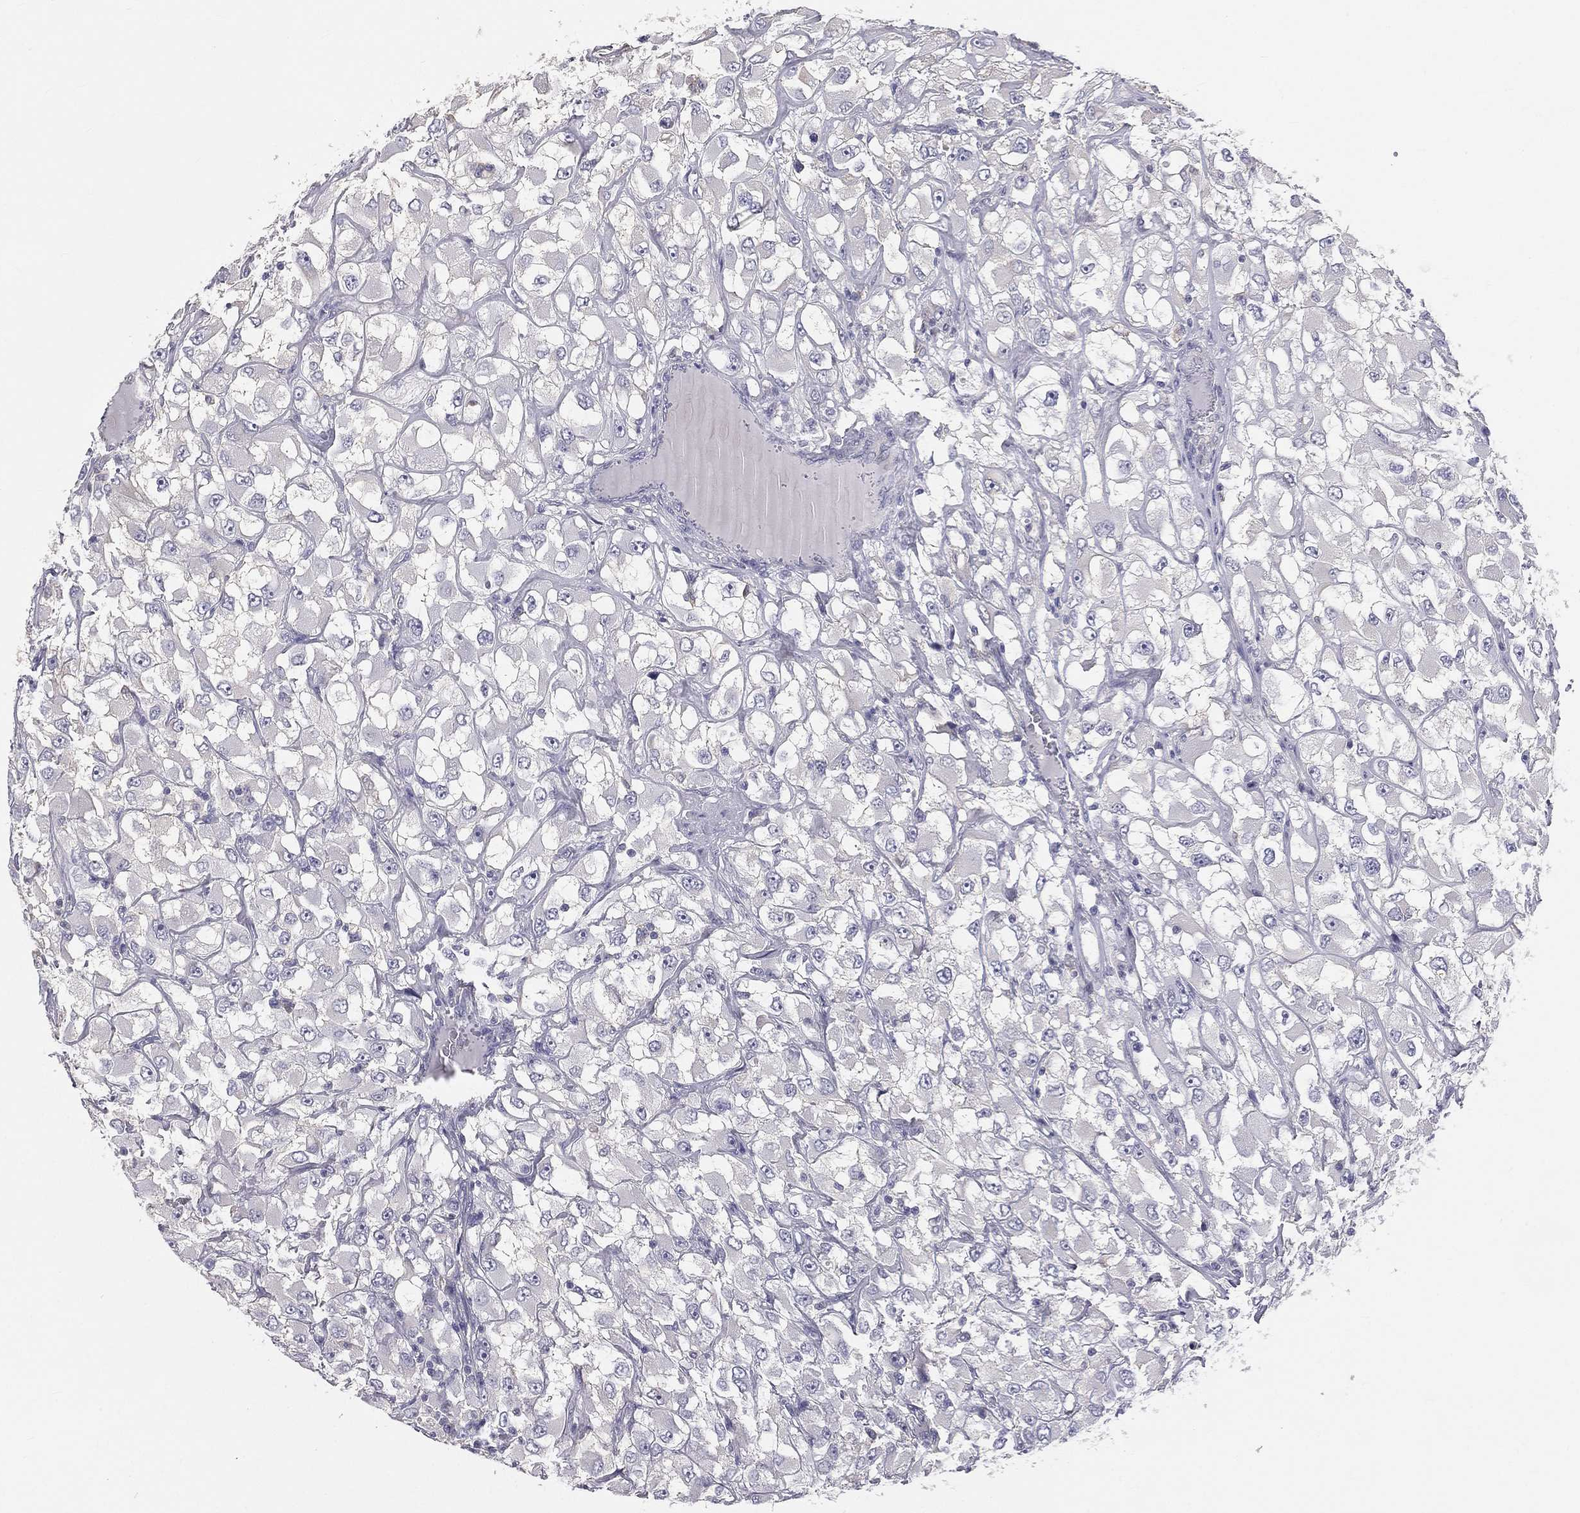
{"staining": {"intensity": "negative", "quantity": "none", "location": "none"}, "tissue": "renal cancer", "cell_type": "Tumor cells", "image_type": "cancer", "snomed": [{"axis": "morphology", "description": "Adenocarcinoma, NOS"}, {"axis": "topography", "description": "Kidney"}], "caption": "The histopathology image exhibits no staining of tumor cells in adenocarcinoma (renal). (Brightfield microscopy of DAB (3,3'-diaminobenzidine) immunohistochemistry (IHC) at high magnification).", "gene": "MUC13", "patient": {"sex": "female", "age": 52}}